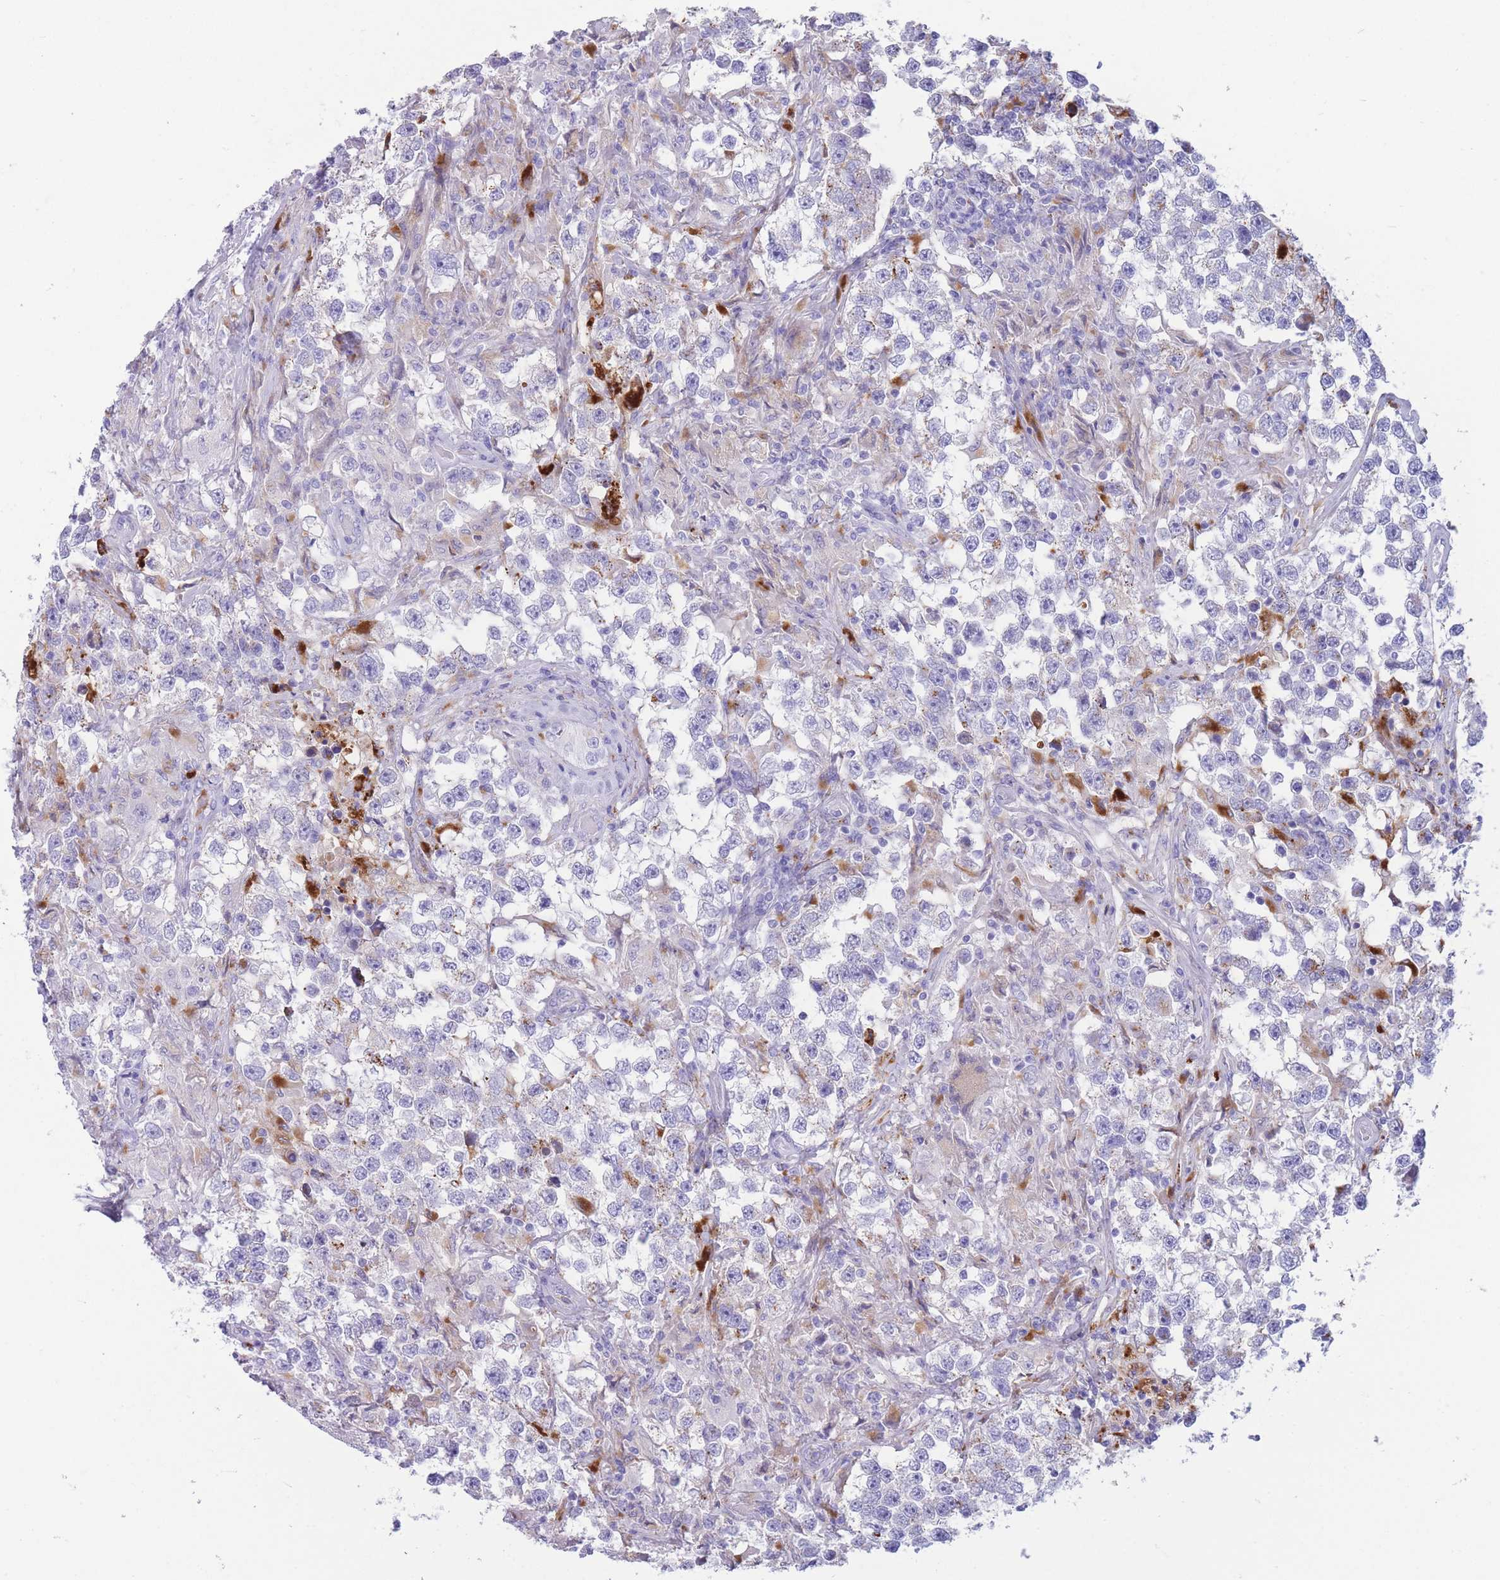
{"staining": {"intensity": "negative", "quantity": "none", "location": "none"}, "tissue": "testis cancer", "cell_type": "Tumor cells", "image_type": "cancer", "snomed": [{"axis": "morphology", "description": "Seminoma, NOS"}, {"axis": "topography", "description": "Testis"}], "caption": "Seminoma (testis) was stained to show a protein in brown. There is no significant staining in tumor cells. (IHC, brightfield microscopy, high magnification).", "gene": "PLBD1", "patient": {"sex": "male", "age": 46}}